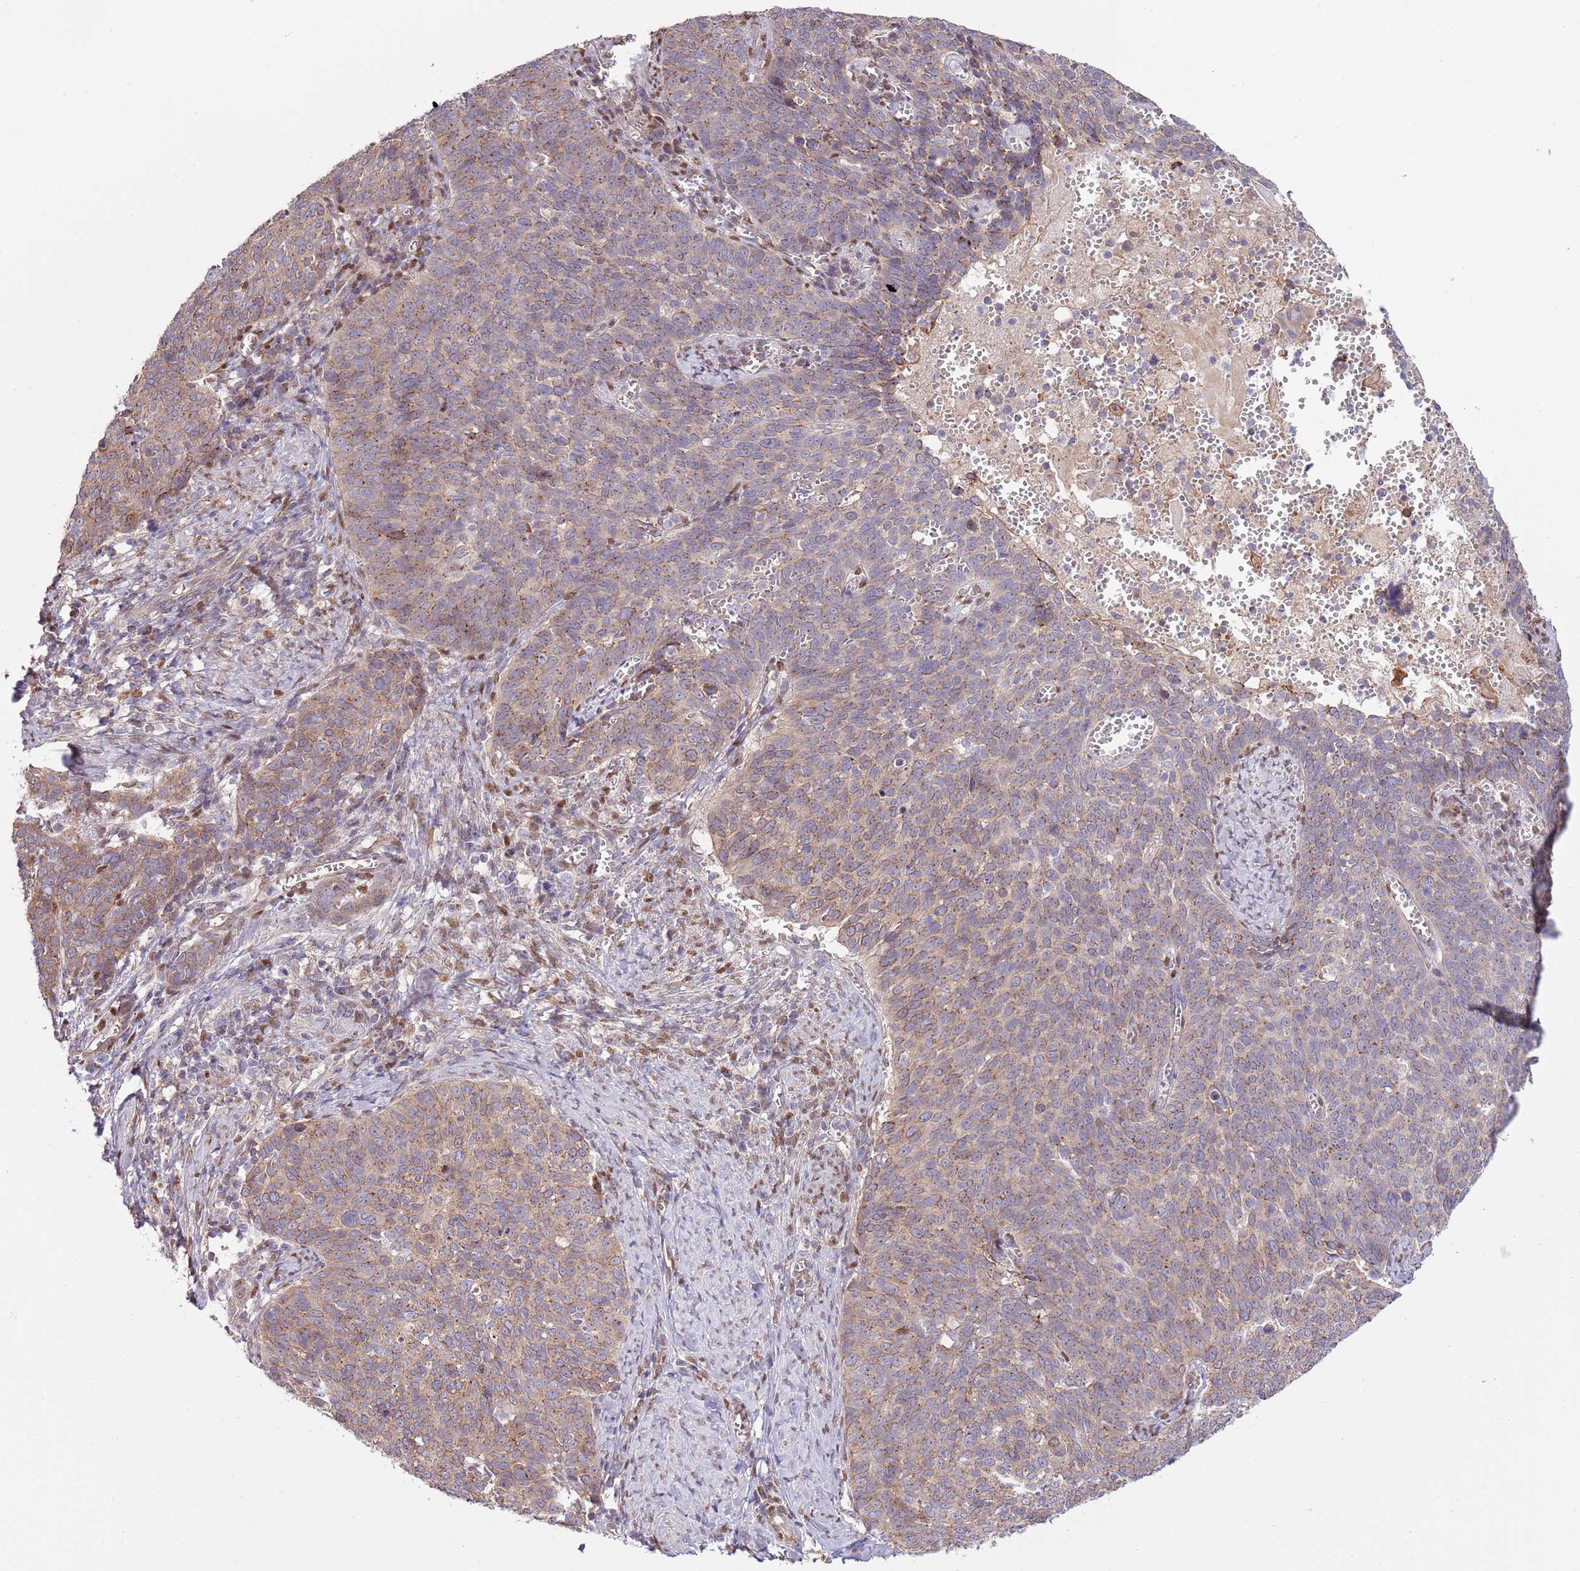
{"staining": {"intensity": "moderate", "quantity": ">75%", "location": "cytoplasmic/membranous"}, "tissue": "cervical cancer", "cell_type": "Tumor cells", "image_type": "cancer", "snomed": [{"axis": "morphology", "description": "Normal tissue, NOS"}, {"axis": "morphology", "description": "Squamous cell carcinoma, NOS"}, {"axis": "topography", "description": "Cervix"}], "caption": "IHC histopathology image of human cervical cancer stained for a protein (brown), which exhibits medium levels of moderate cytoplasmic/membranous expression in about >75% of tumor cells.", "gene": "ARL2BP", "patient": {"sex": "female", "age": 39}}